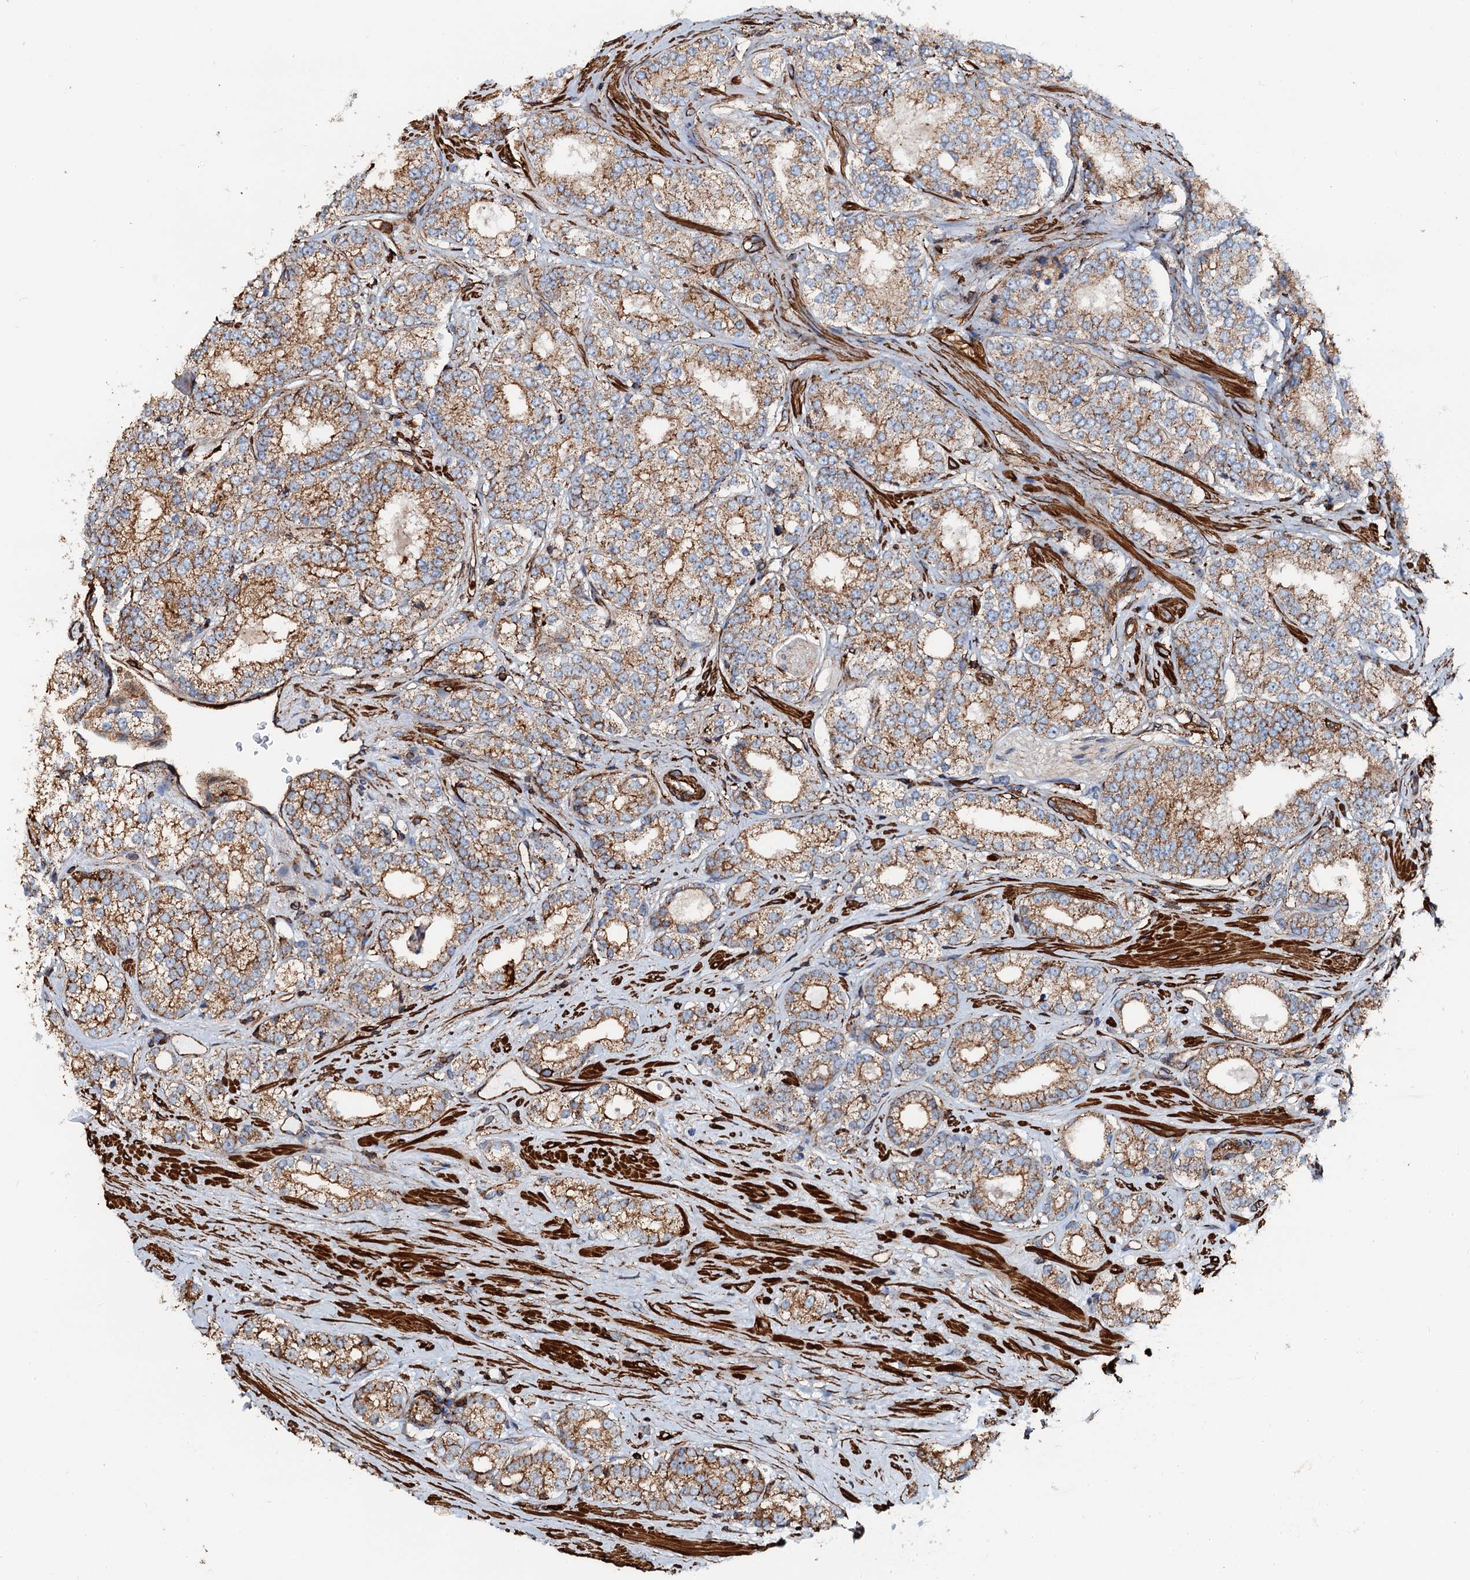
{"staining": {"intensity": "moderate", "quantity": ">75%", "location": "cytoplasmic/membranous"}, "tissue": "prostate cancer", "cell_type": "Tumor cells", "image_type": "cancer", "snomed": [{"axis": "morphology", "description": "Normal tissue, NOS"}, {"axis": "morphology", "description": "Adenocarcinoma, High grade"}, {"axis": "topography", "description": "Prostate"}], "caption": "About >75% of tumor cells in human adenocarcinoma (high-grade) (prostate) demonstrate moderate cytoplasmic/membranous protein staining as visualized by brown immunohistochemical staining.", "gene": "INTS10", "patient": {"sex": "male", "age": 83}}